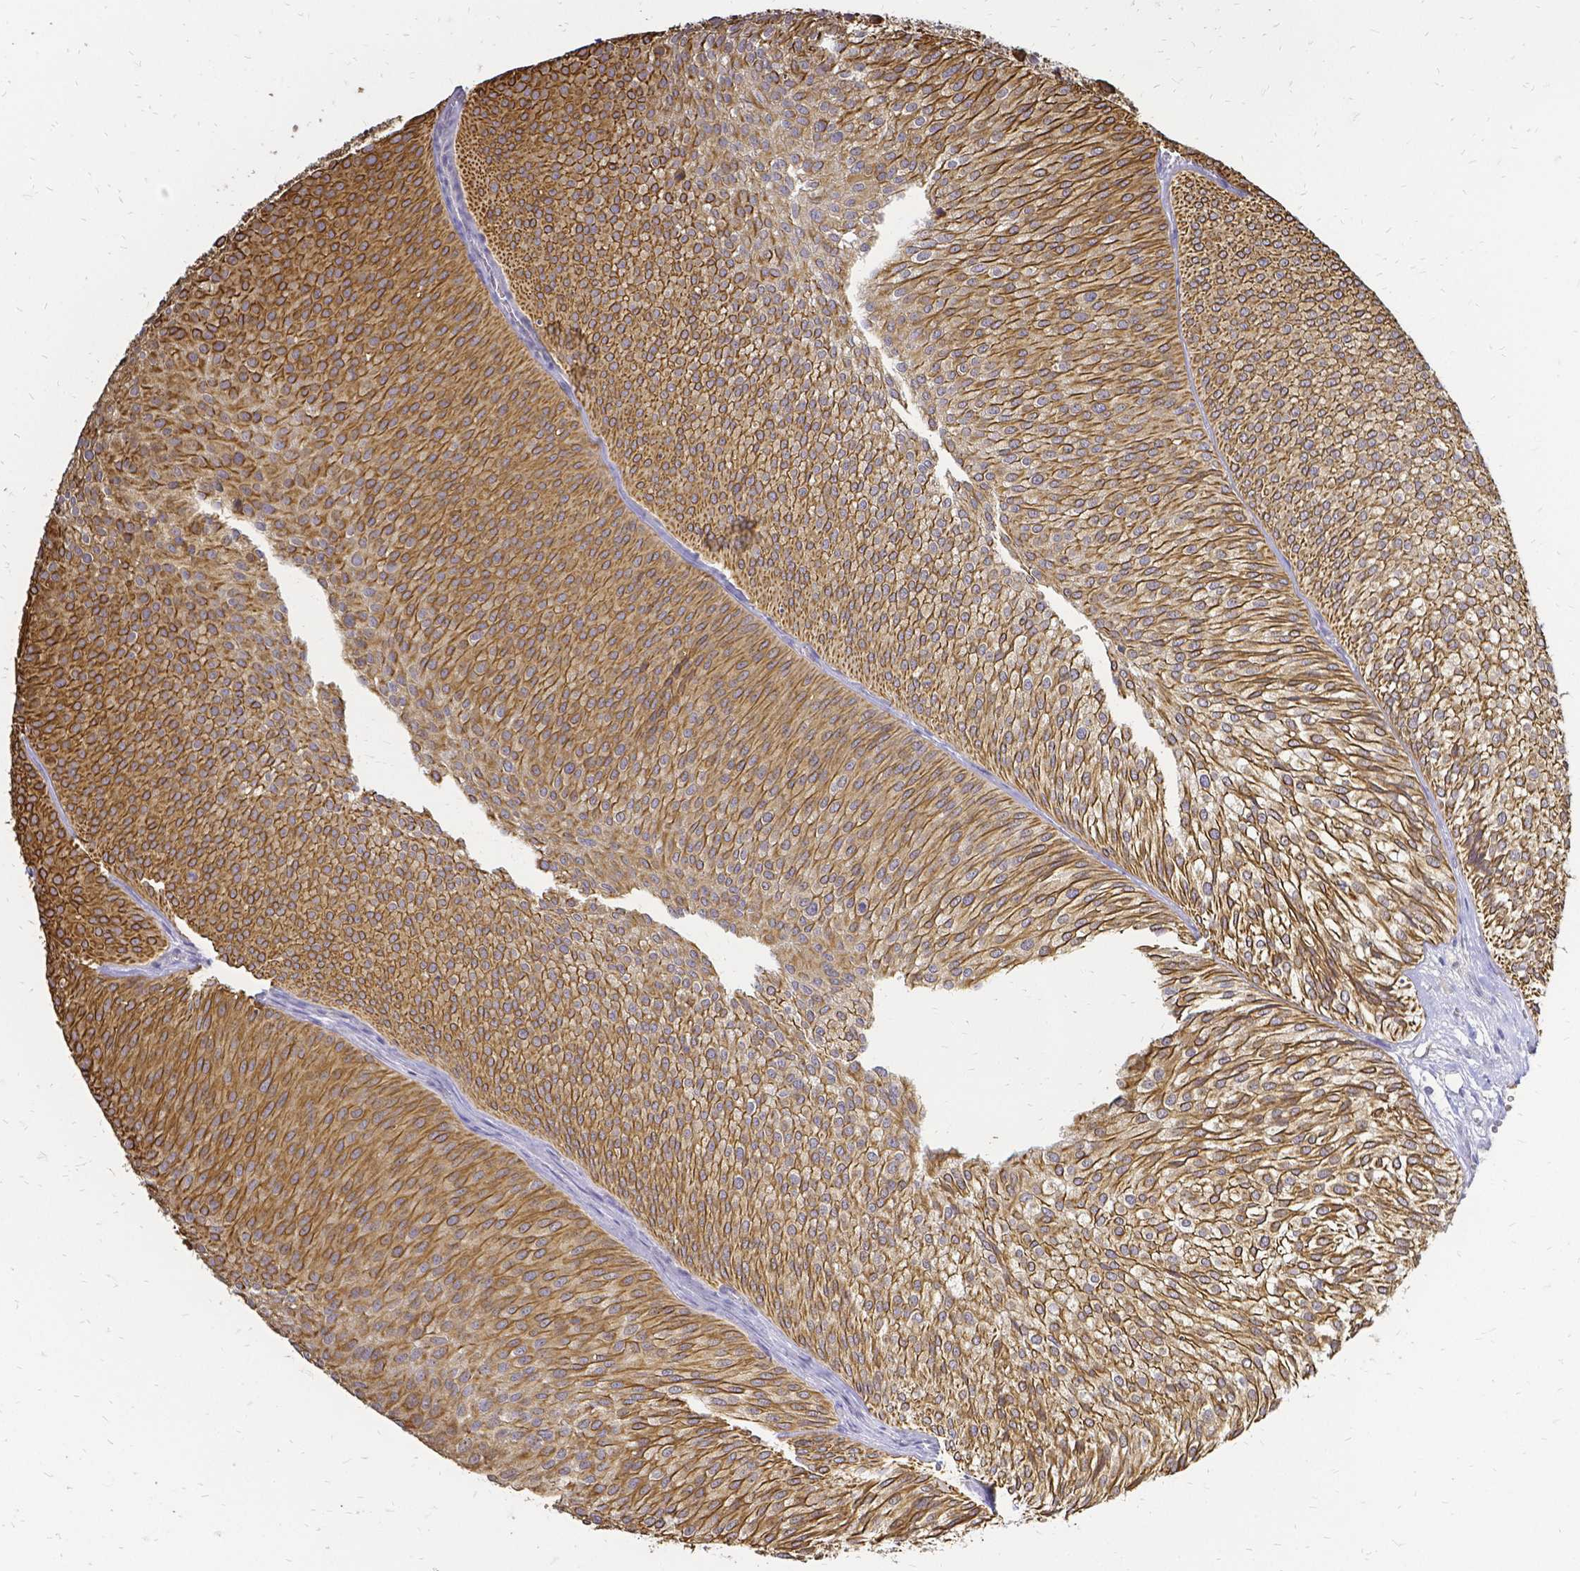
{"staining": {"intensity": "moderate", "quantity": ">75%", "location": "cytoplasmic/membranous"}, "tissue": "urothelial cancer", "cell_type": "Tumor cells", "image_type": "cancer", "snomed": [{"axis": "morphology", "description": "Urothelial carcinoma, Low grade"}, {"axis": "topography", "description": "Urinary bladder"}], "caption": "Urothelial cancer tissue demonstrates moderate cytoplasmic/membranous expression in approximately >75% of tumor cells, visualized by immunohistochemistry.", "gene": "CIB1", "patient": {"sex": "male", "age": 91}}